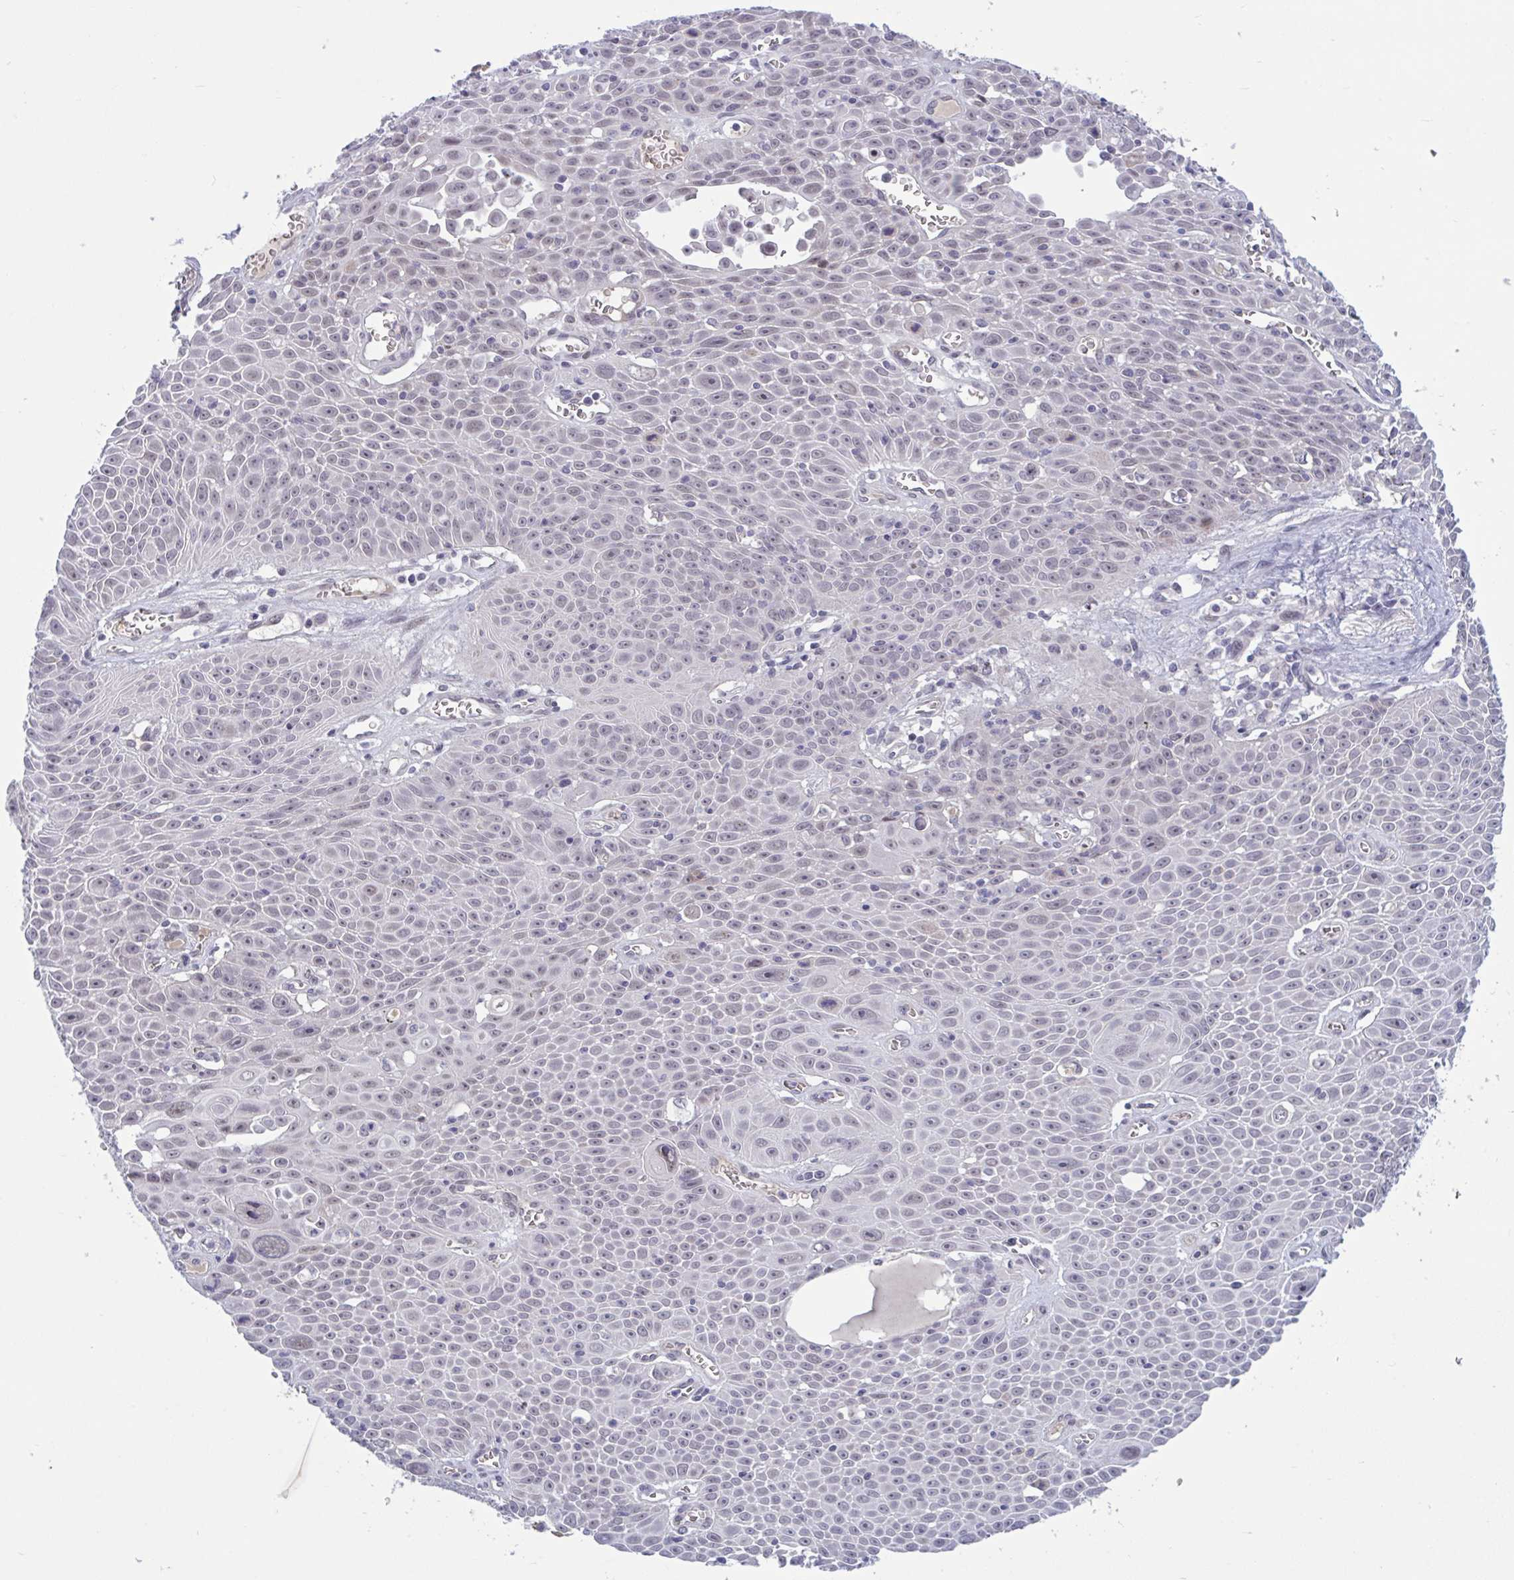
{"staining": {"intensity": "negative", "quantity": "none", "location": "none"}, "tissue": "lung cancer", "cell_type": "Tumor cells", "image_type": "cancer", "snomed": [{"axis": "morphology", "description": "Squamous cell carcinoma, NOS"}, {"axis": "morphology", "description": "Squamous cell carcinoma, metastatic, NOS"}, {"axis": "topography", "description": "Lymph node"}, {"axis": "topography", "description": "Lung"}], "caption": "There is no significant expression in tumor cells of lung cancer (metastatic squamous cell carcinoma).", "gene": "CNGB3", "patient": {"sex": "female", "age": 62}}